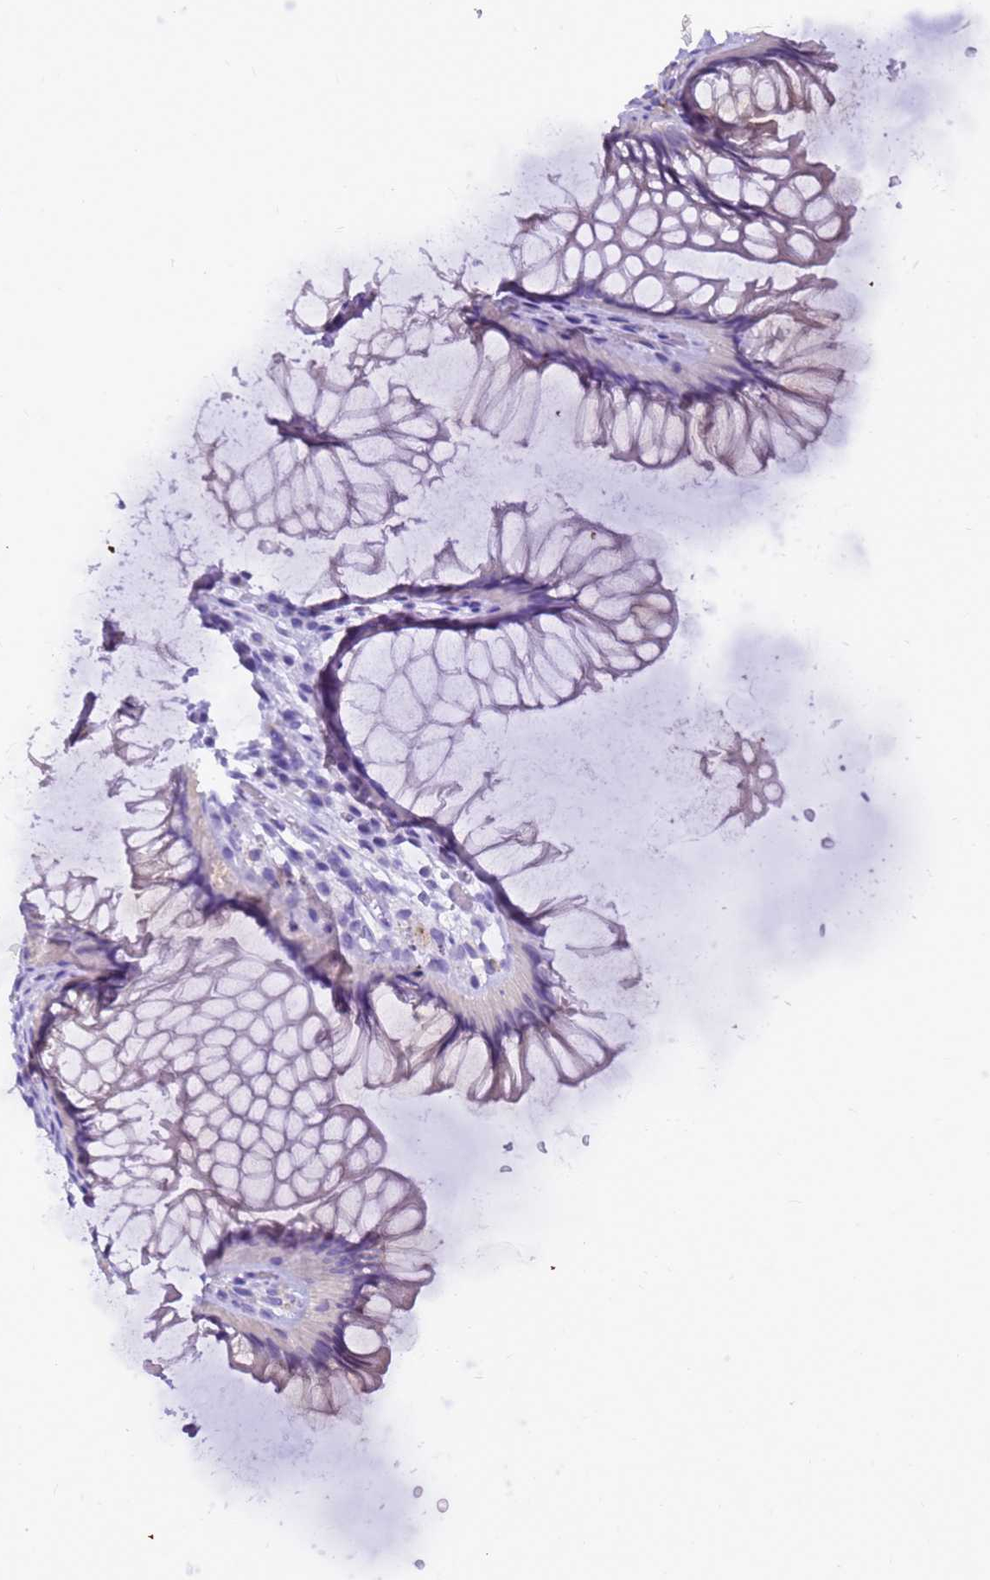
{"staining": {"intensity": "negative", "quantity": "none", "location": "none"}, "tissue": "colon", "cell_type": "Endothelial cells", "image_type": "normal", "snomed": [{"axis": "morphology", "description": "Normal tissue, NOS"}, {"axis": "topography", "description": "Colon"}], "caption": "DAB immunohistochemical staining of unremarkable human colon demonstrates no significant staining in endothelial cells.", "gene": "STATH", "patient": {"sex": "female", "age": 82}}